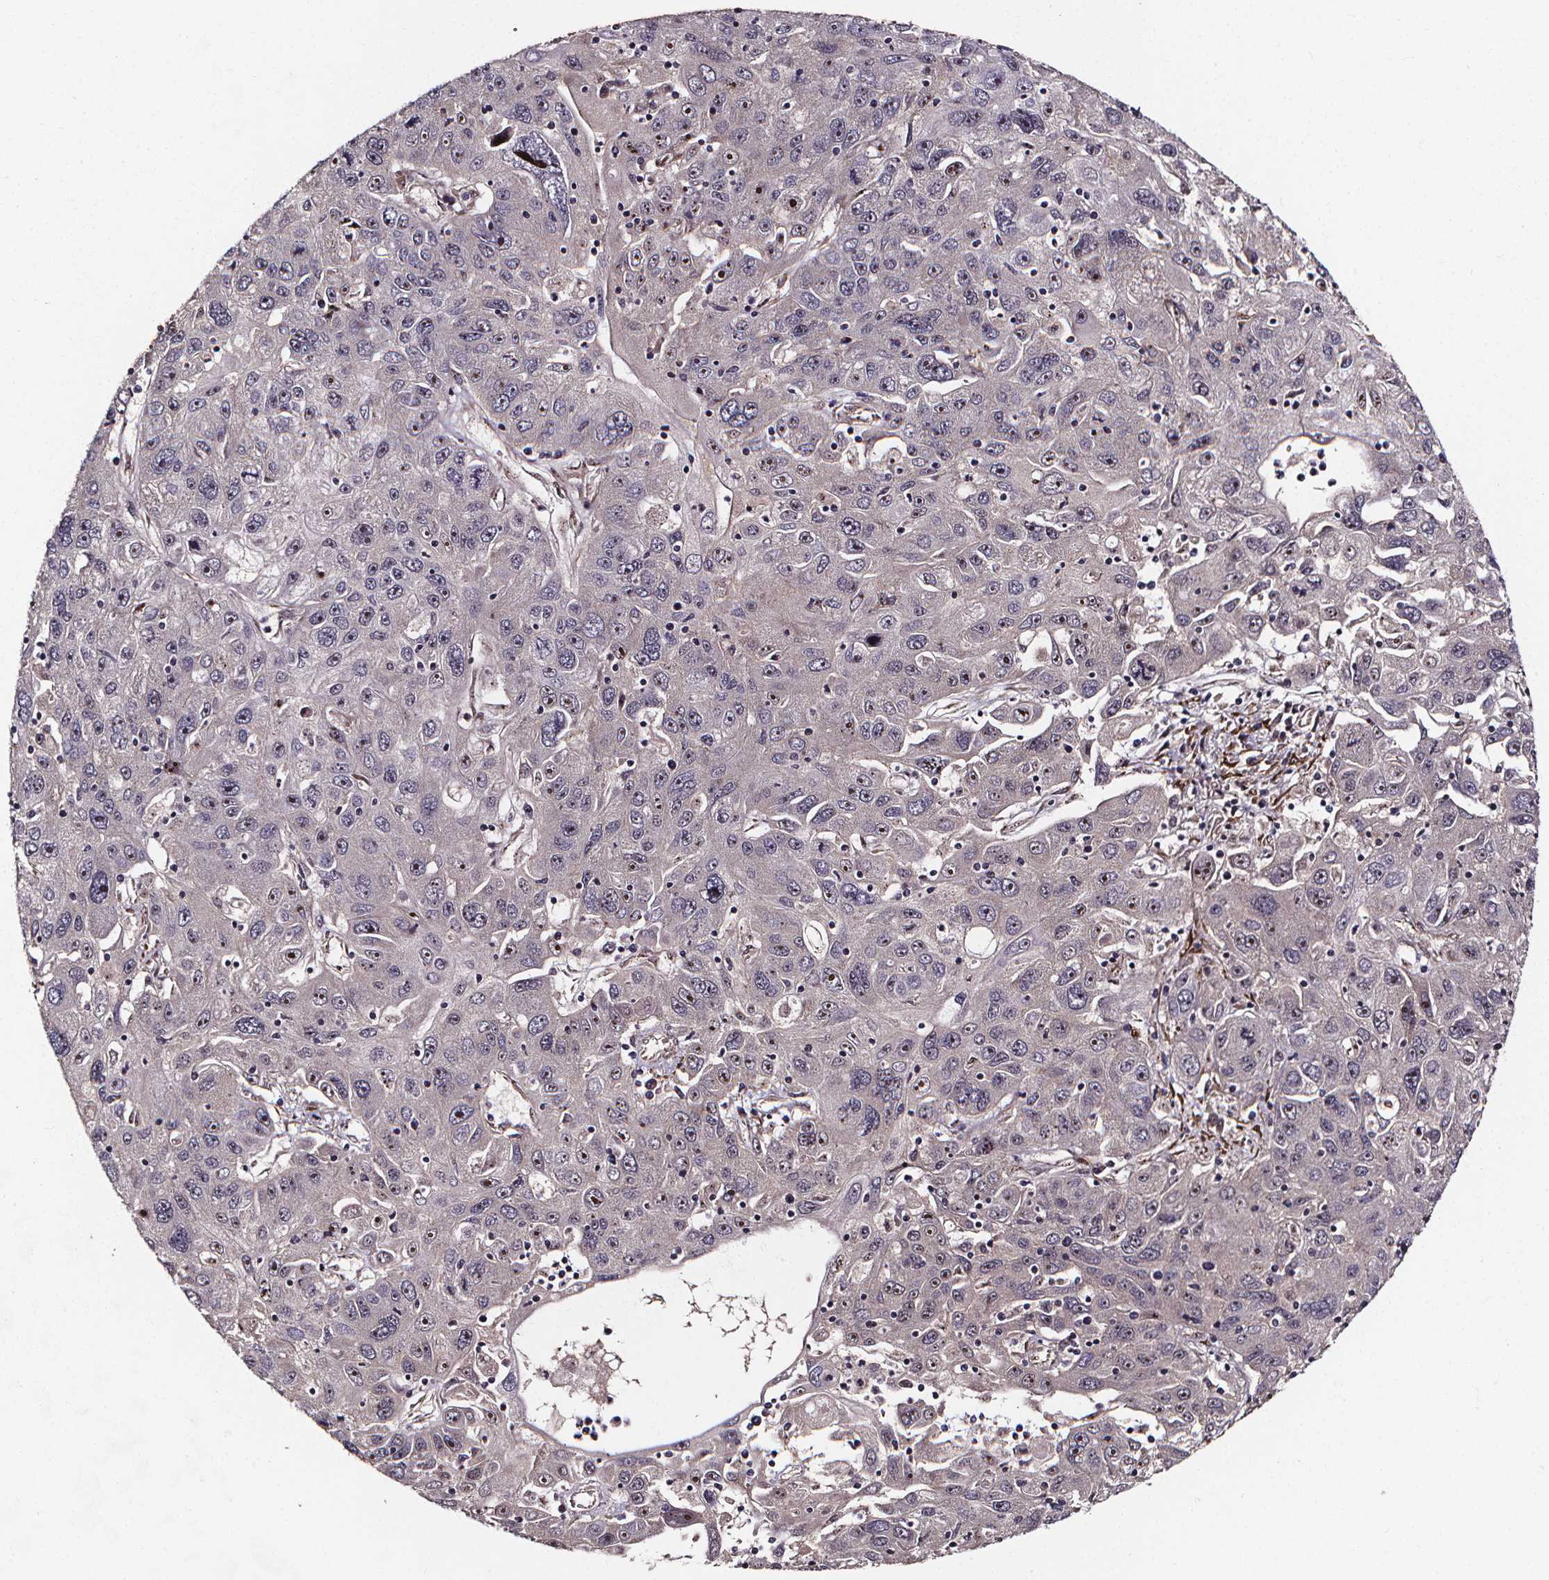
{"staining": {"intensity": "negative", "quantity": "none", "location": "none"}, "tissue": "stomach cancer", "cell_type": "Tumor cells", "image_type": "cancer", "snomed": [{"axis": "morphology", "description": "Adenocarcinoma, NOS"}, {"axis": "topography", "description": "Stomach"}], "caption": "Histopathology image shows no protein staining in tumor cells of stomach cancer (adenocarcinoma) tissue.", "gene": "AEBP1", "patient": {"sex": "male", "age": 56}}